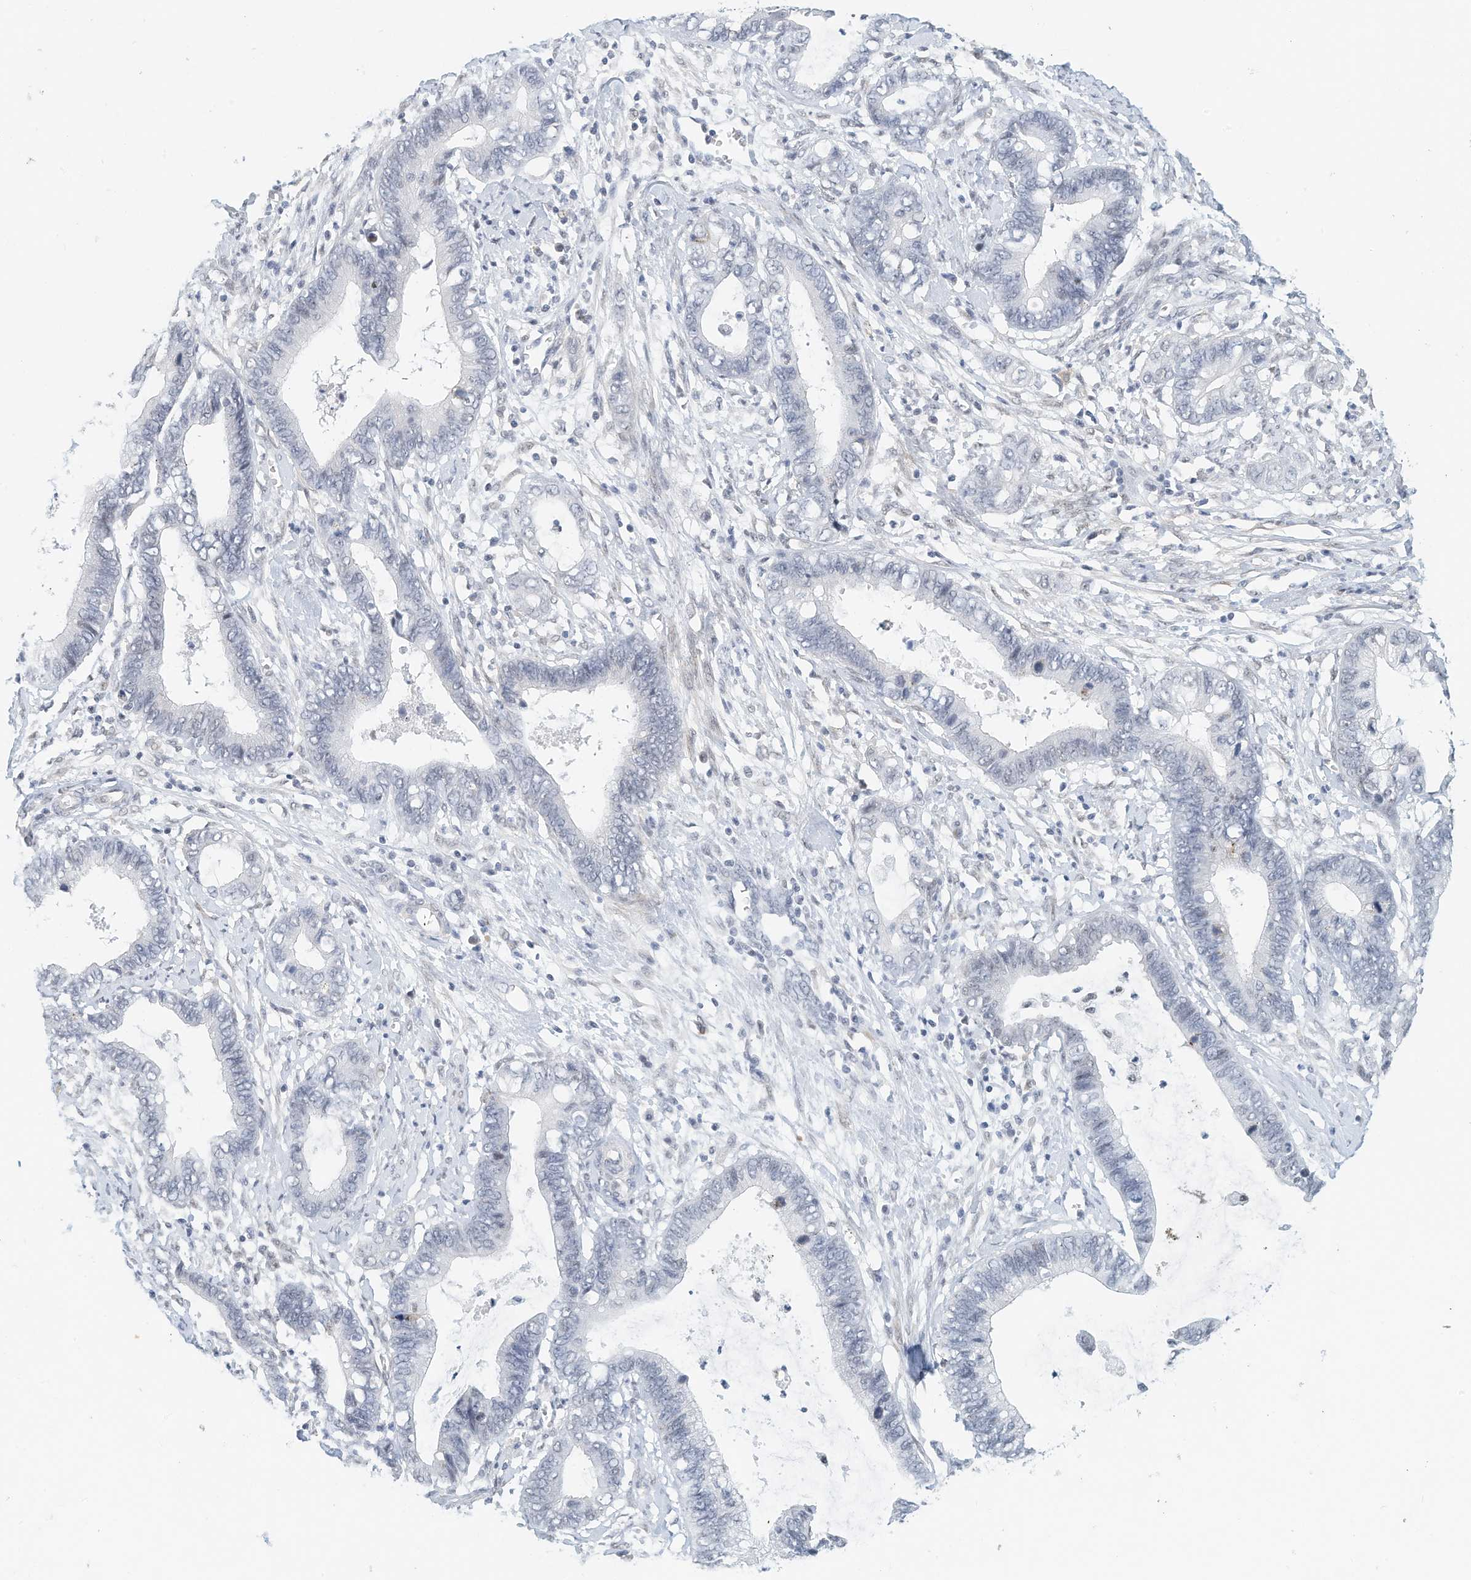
{"staining": {"intensity": "negative", "quantity": "none", "location": "none"}, "tissue": "cervical cancer", "cell_type": "Tumor cells", "image_type": "cancer", "snomed": [{"axis": "morphology", "description": "Adenocarcinoma, NOS"}, {"axis": "topography", "description": "Cervix"}], "caption": "Cervical cancer (adenocarcinoma) was stained to show a protein in brown. There is no significant expression in tumor cells.", "gene": "ARHGAP28", "patient": {"sex": "female", "age": 44}}